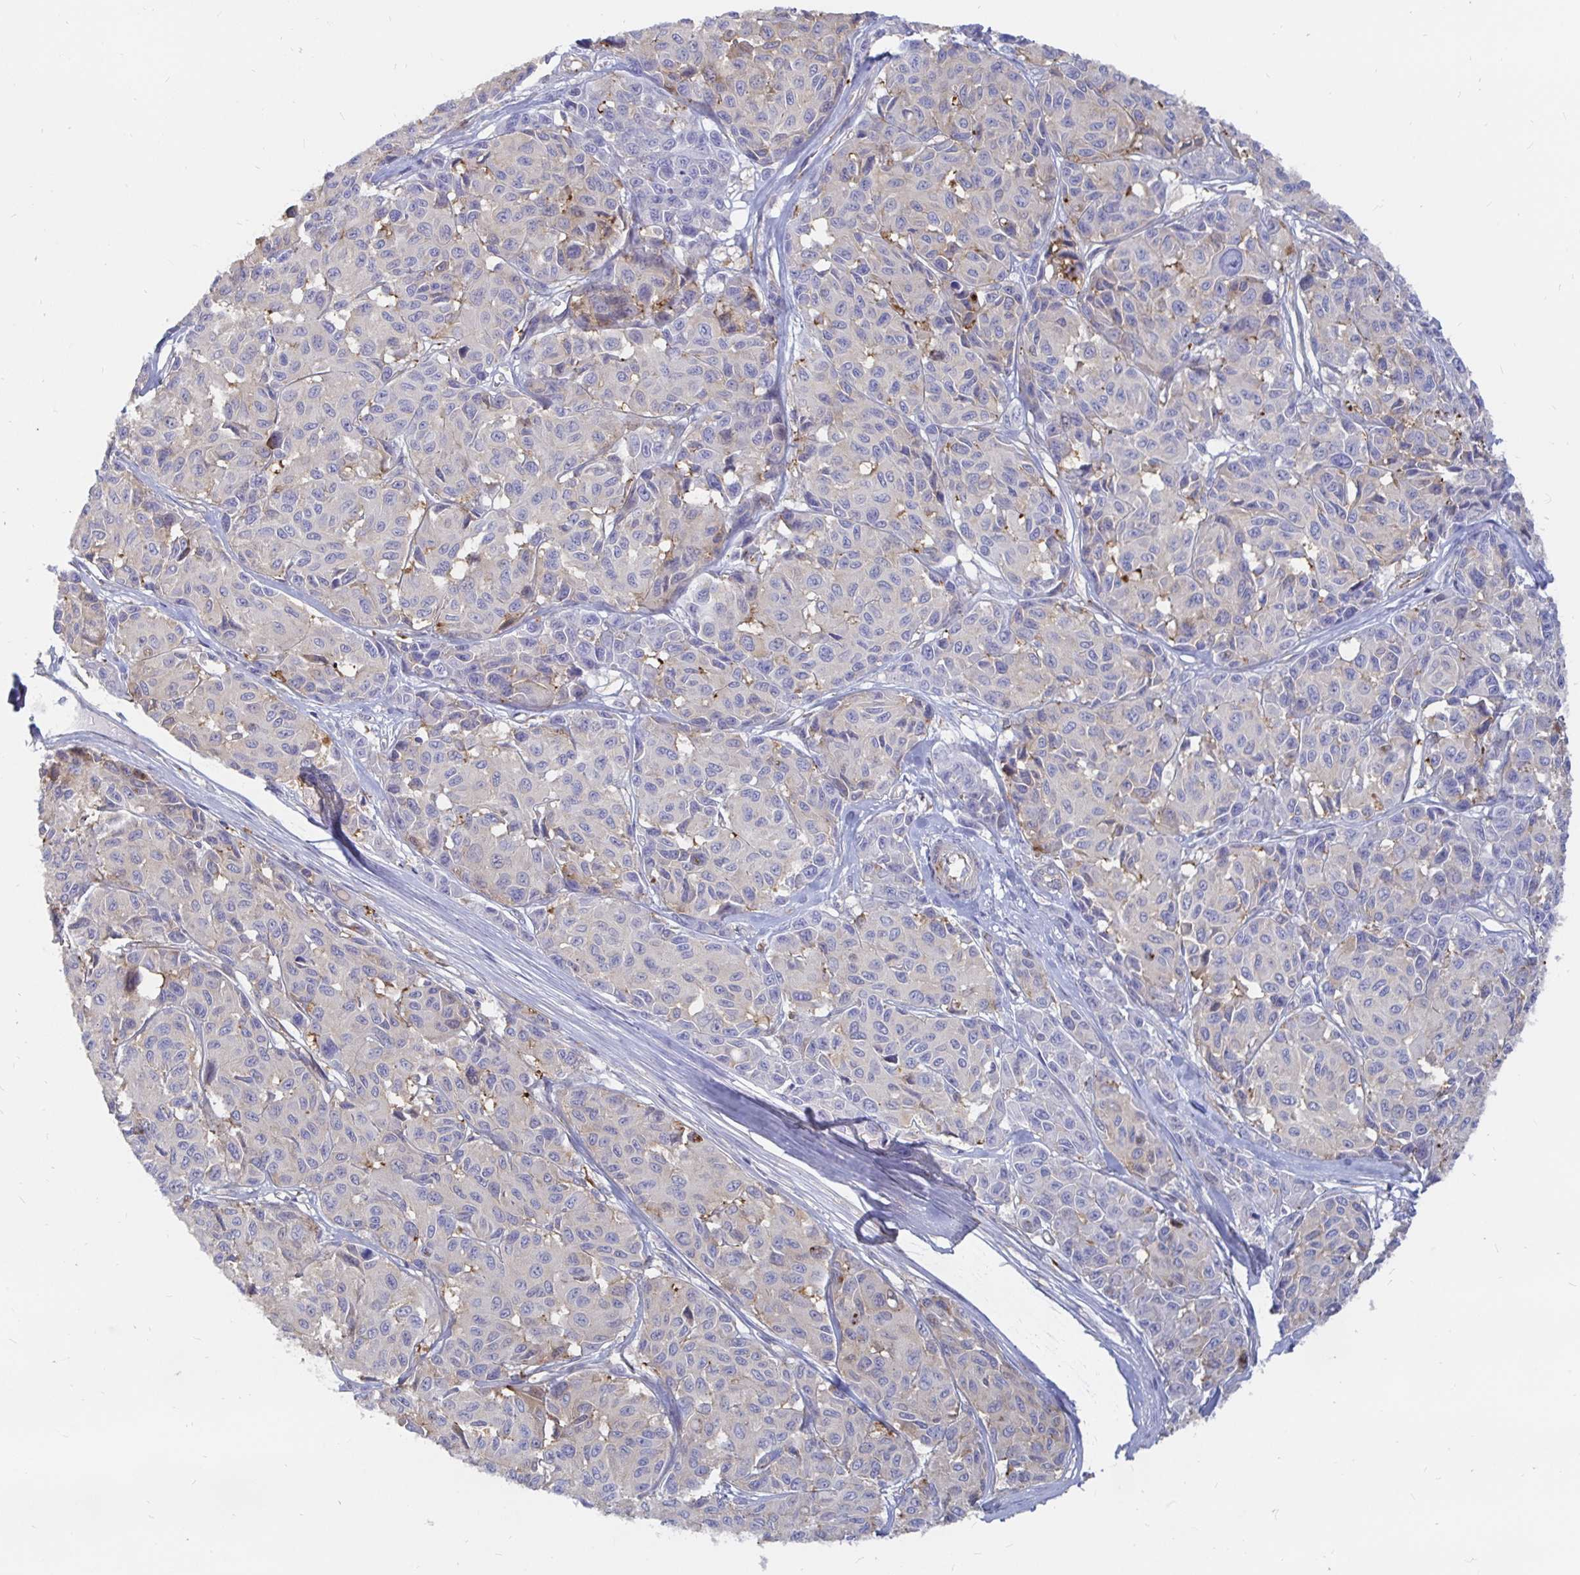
{"staining": {"intensity": "negative", "quantity": "none", "location": "none"}, "tissue": "melanoma", "cell_type": "Tumor cells", "image_type": "cancer", "snomed": [{"axis": "morphology", "description": "Malignant melanoma, NOS"}, {"axis": "topography", "description": "Skin"}], "caption": "DAB (3,3'-diaminobenzidine) immunohistochemical staining of human malignant melanoma displays no significant staining in tumor cells.", "gene": "KCTD19", "patient": {"sex": "female", "age": 66}}